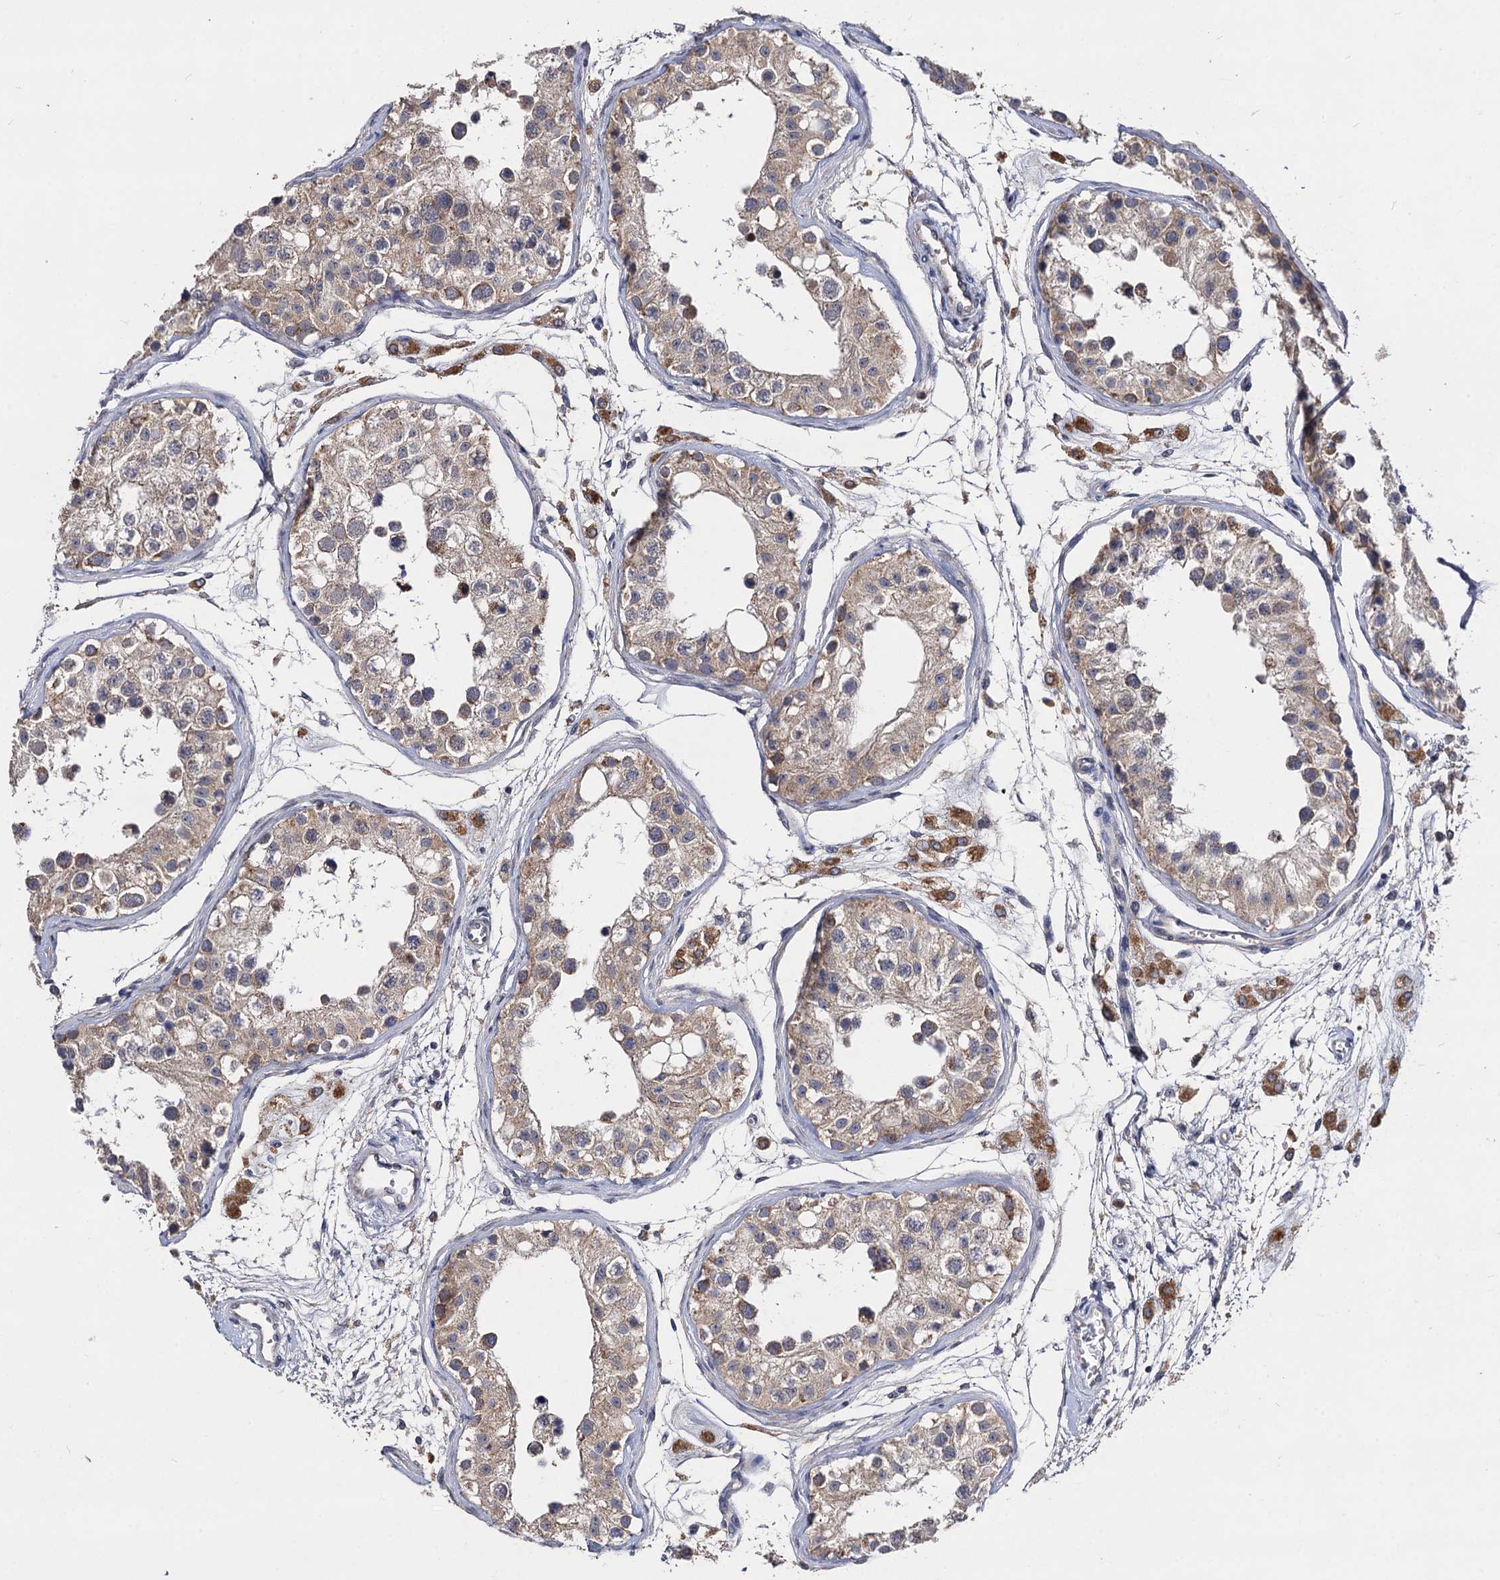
{"staining": {"intensity": "weak", "quantity": "25%-75%", "location": "cytoplasmic/membranous"}, "tissue": "testis", "cell_type": "Cells in seminiferous ducts", "image_type": "normal", "snomed": [{"axis": "morphology", "description": "Normal tissue, NOS"}, {"axis": "morphology", "description": "Adenocarcinoma, metastatic, NOS"}, {"axis": "topography", "description": "Testis"}], "caption": "Benign testis exhibits weak cytoplasmic/membranous staining in approximately 25%-75% of cells in seminiferous ducts, visualized by immunohistochemistry. (DAB = brown stain, brightfield microscopy at high magnification).", "gene": "VPS37D", "patient": {"sex": "male", "age": 26}}